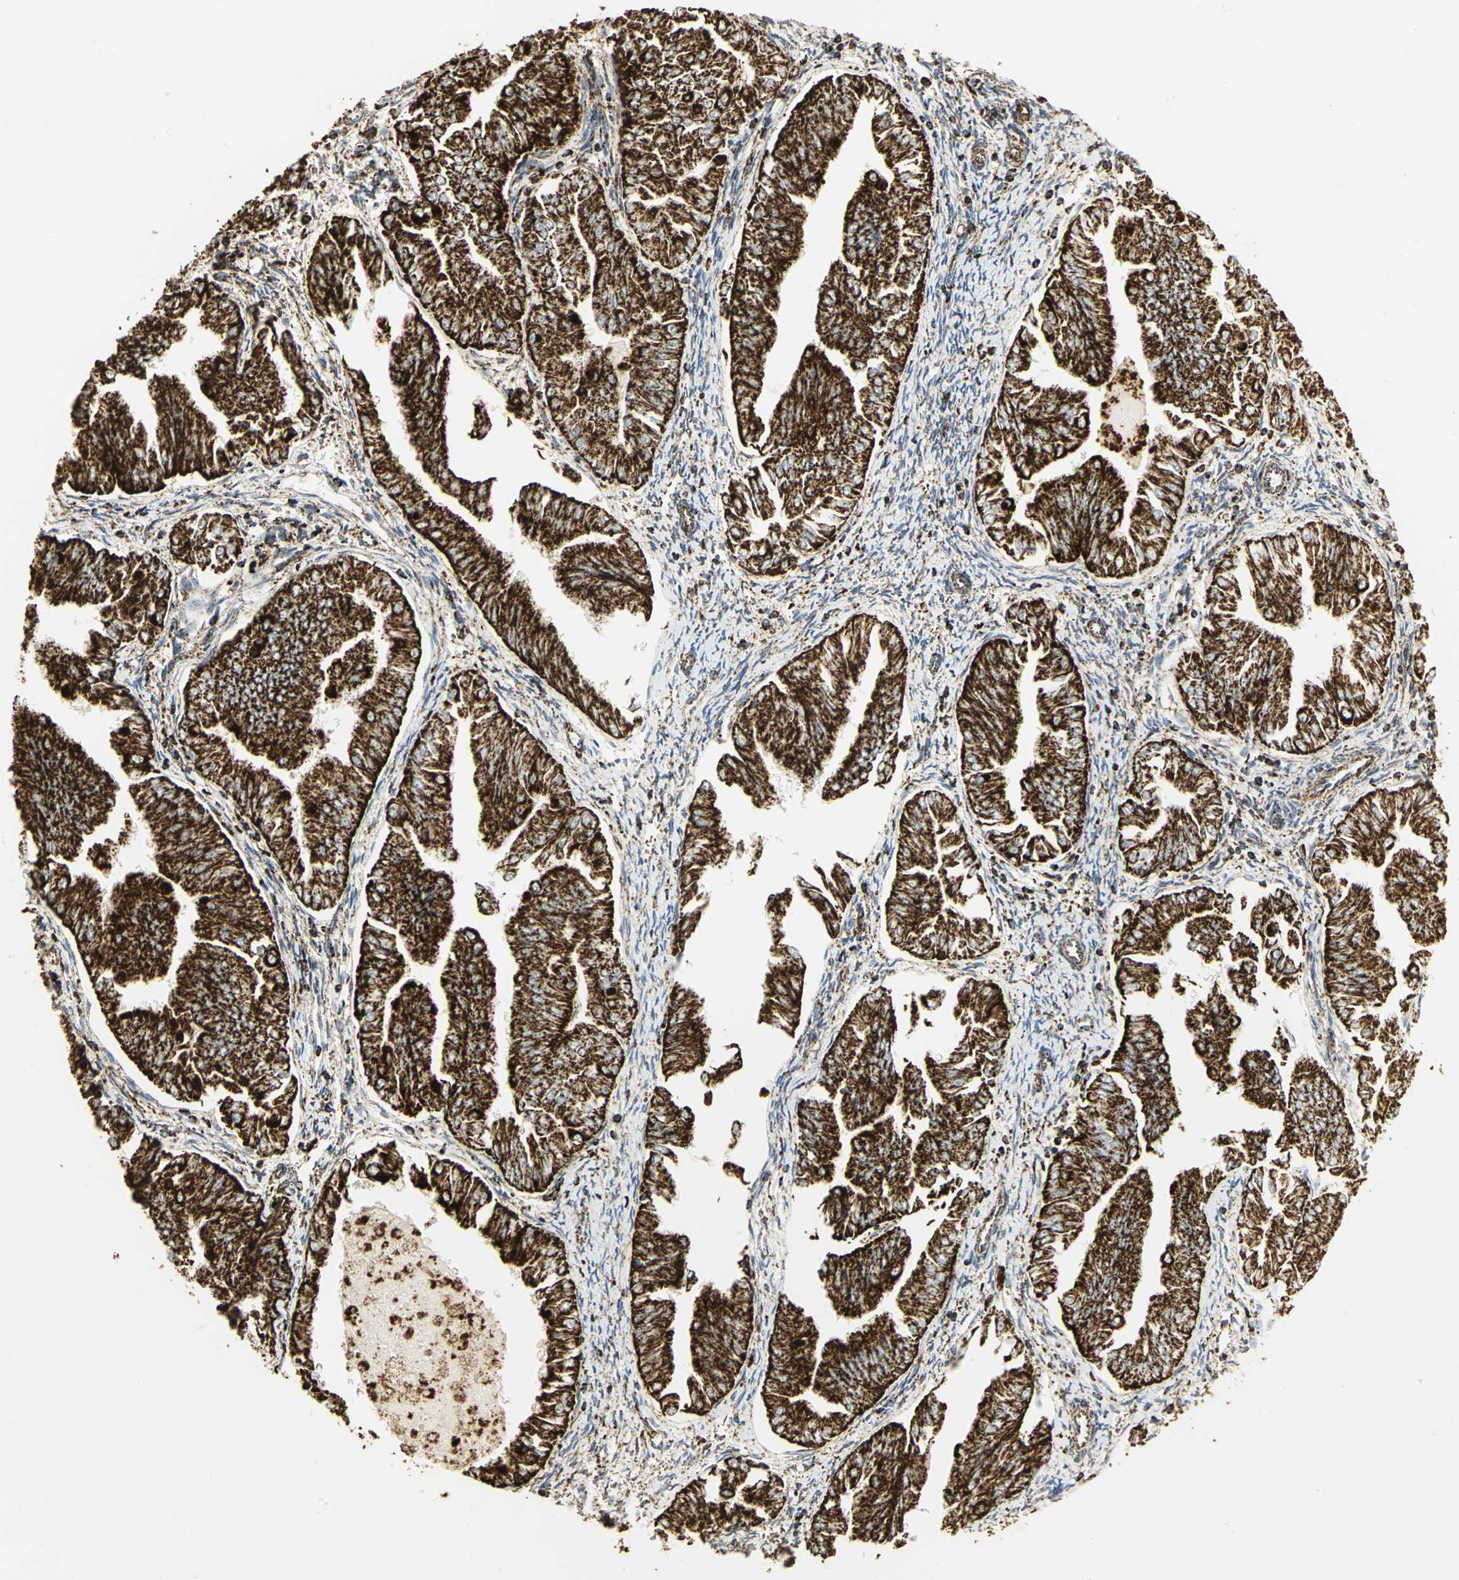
{"staining": {"intensity": "strong", "quantity": ">75%", "location": "cytoplasmic/membranous"}, "tissue": "endometrial cancer", "cell_type": "Tumor cells", "image_type": "cancer", "snomed": [{"axis": "morphology", "description": "Adenocarcinoma, NOS"}, {"axis": "topography", "description": "Endometrium"}], "caption": "Human adenocarcinoma (endometrial) stained with a protein marker reveals strong staining in tumor cells.", "gene": "VDAC1", "patient": {"sex": "female", "age": 53}}